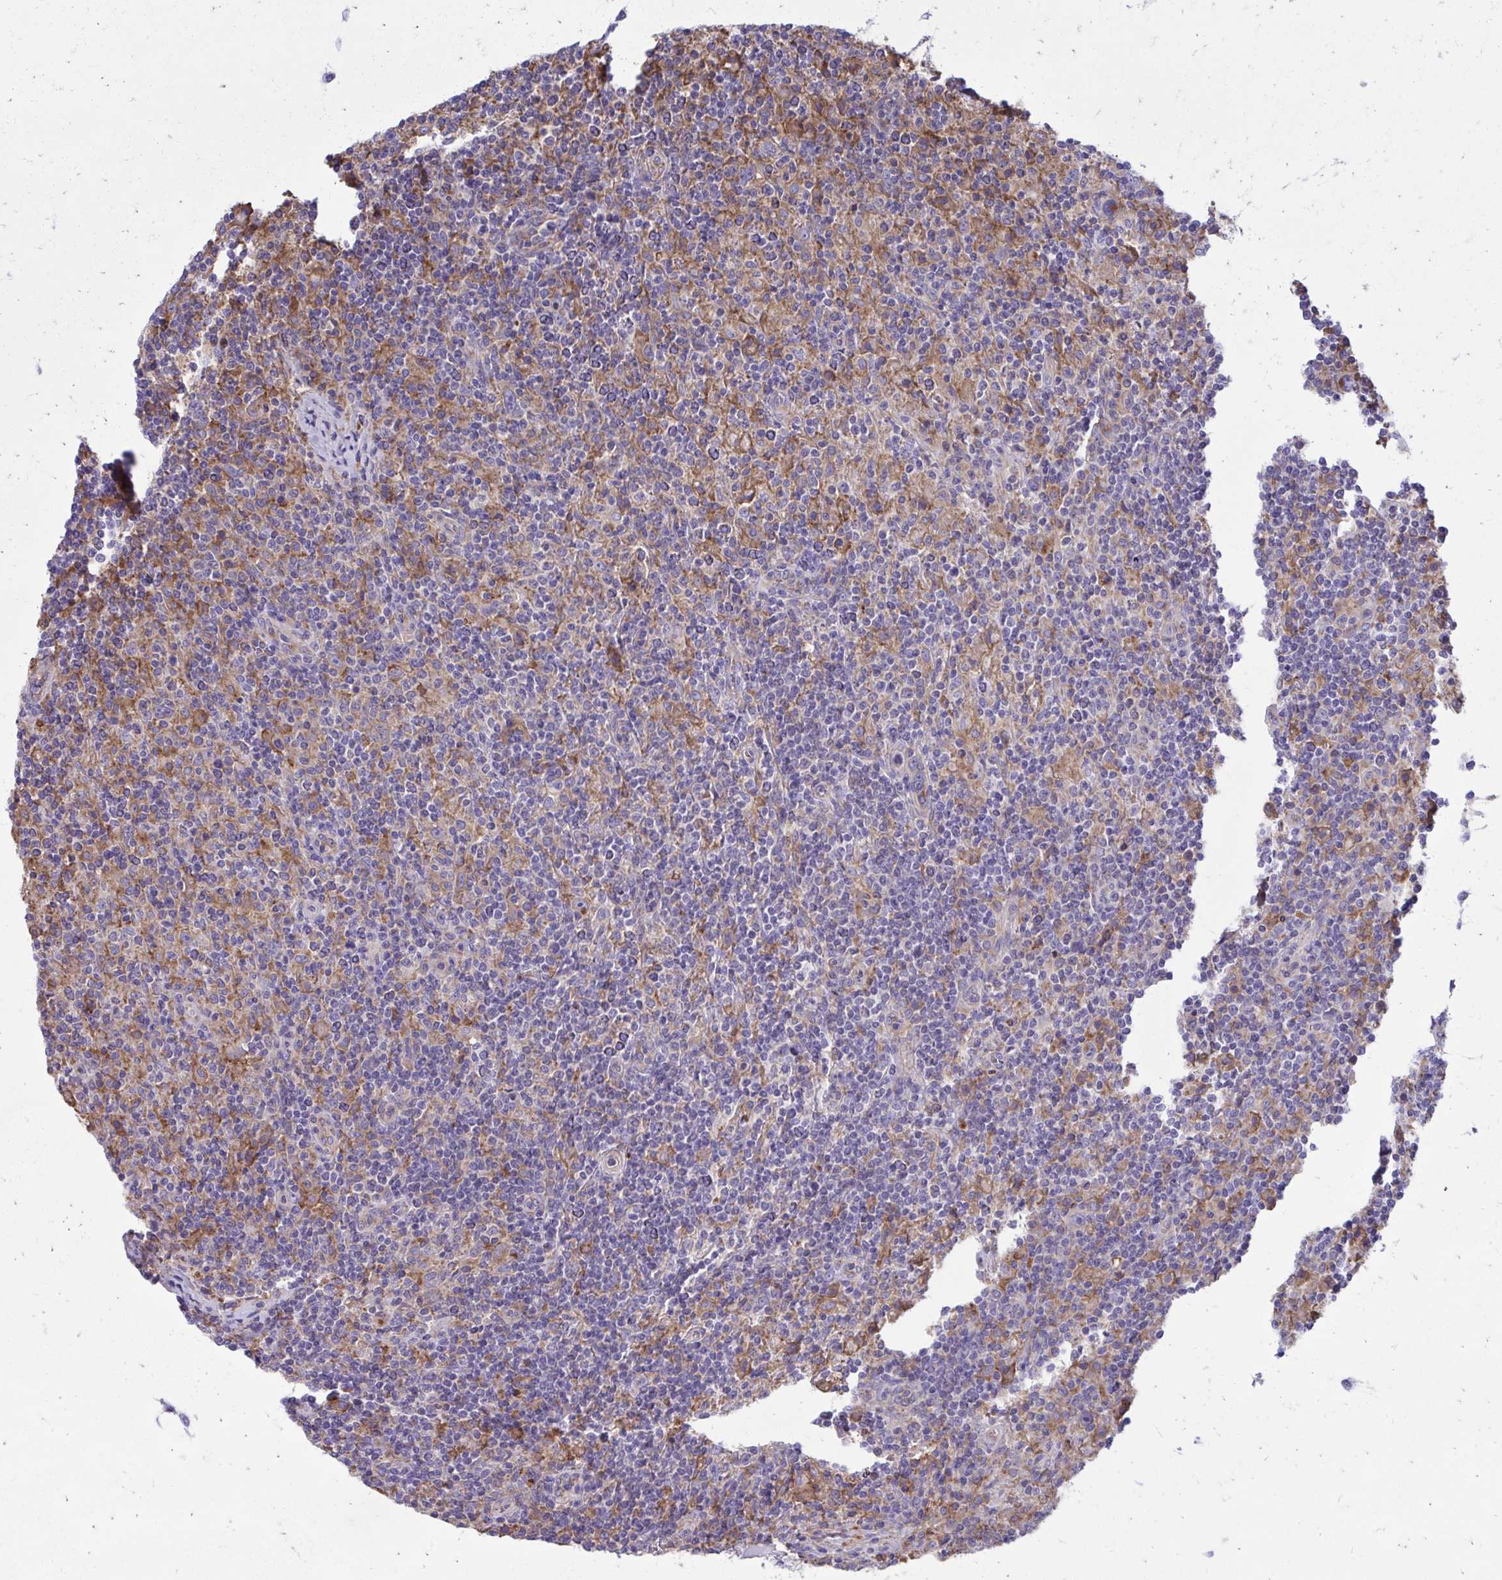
{"staining": {"intensity": "negative", "quantity": "none", "location": "none"}, "tissue": "lymphoma", "cell_type": "Tumor cells", "image_type": "cancer", "snomed": [{"axis": "morphology", "description": "Hodgkin's disease, NOS"}, {"axis": "topography", "description": "Lymph node"}], "caption": "This is an immunohistochemistry (IHC) histopathology image of lymphoma. There is no staining in tumor cells.", "gene": "CLTA", "patient": {"sex": "male", "age": 70}}